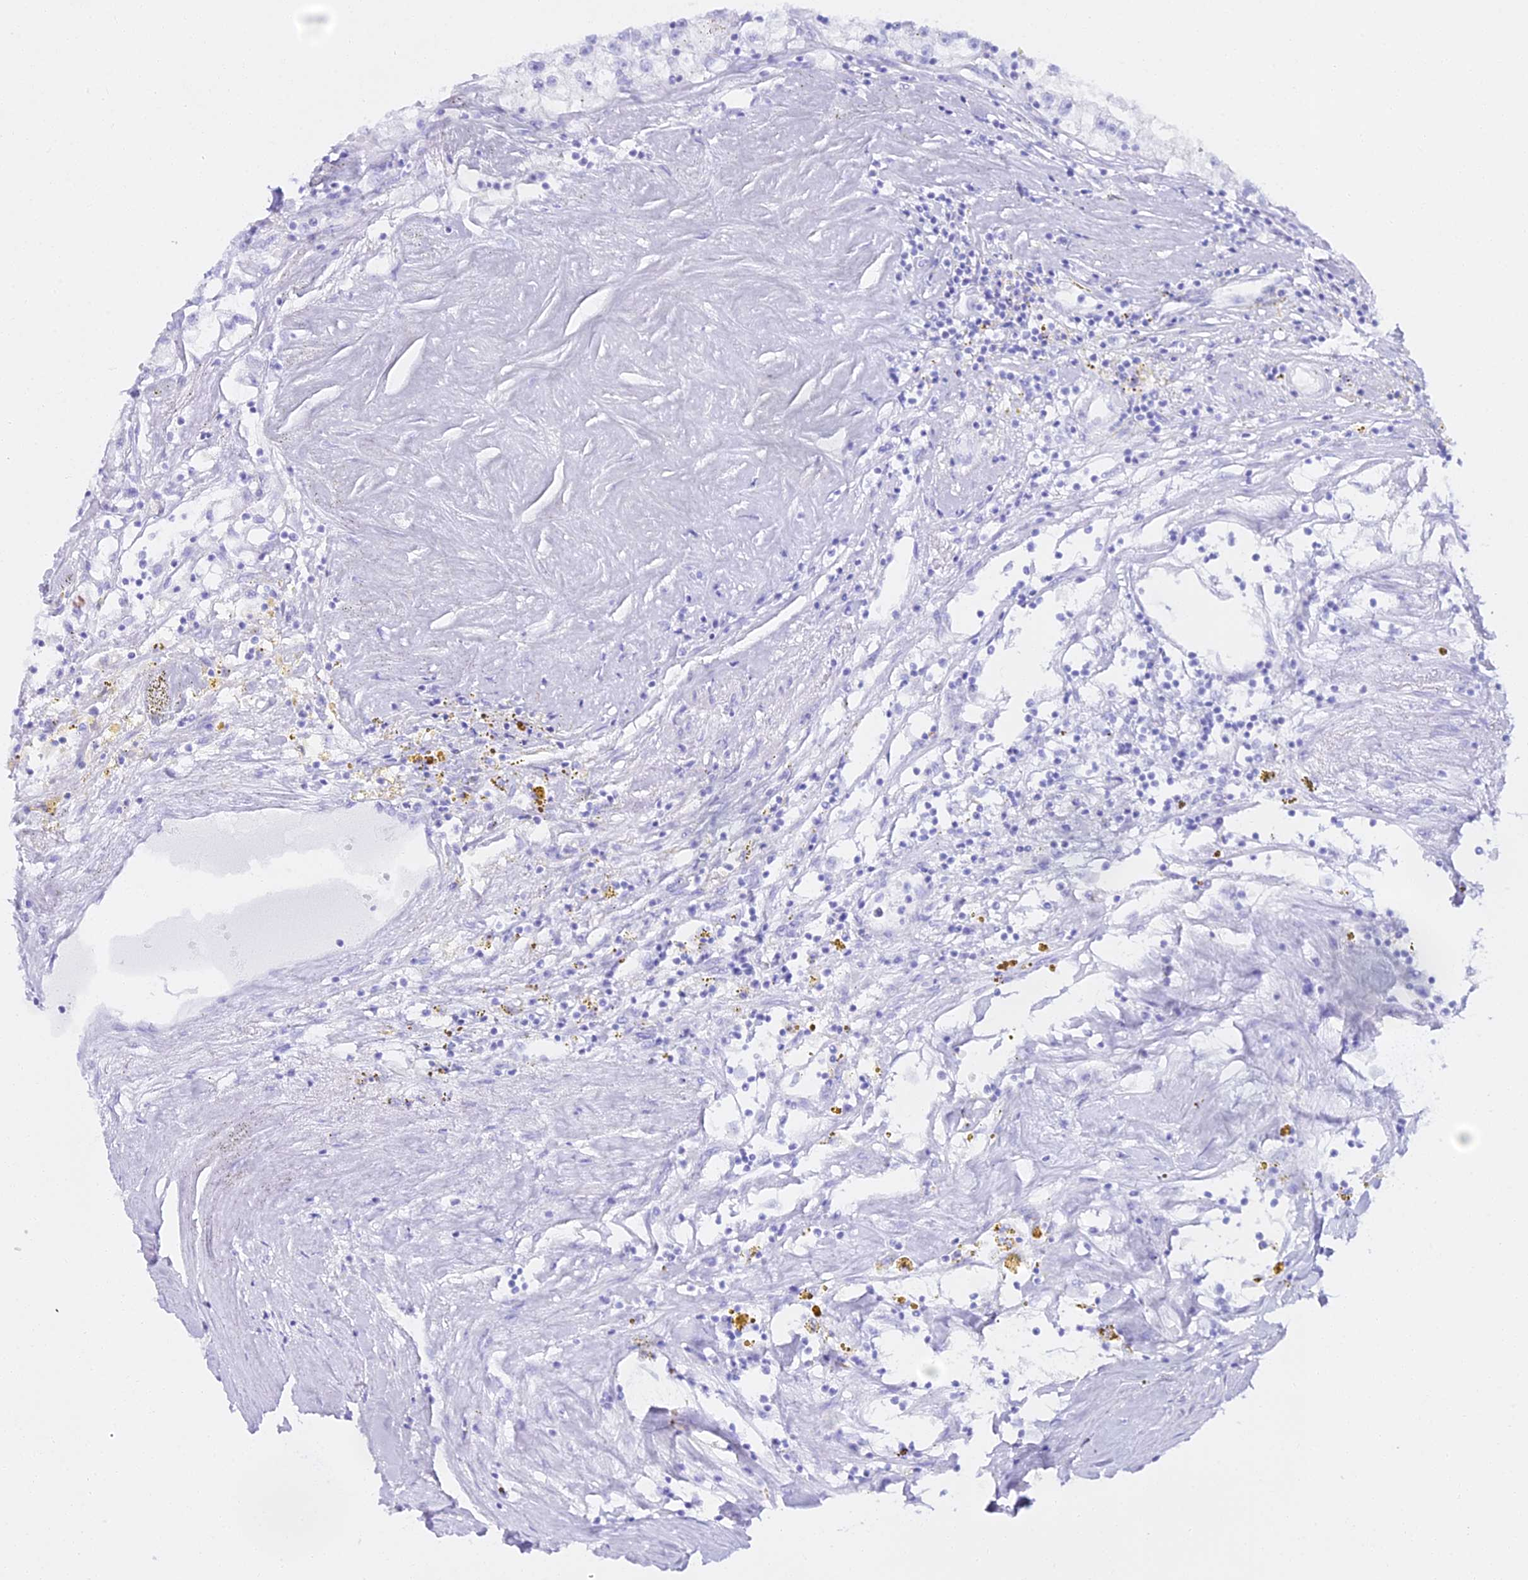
{"staining": {"intensity": "negative", "quantity": "none", "location": "none"}, "tissue": "renal cancer", "cell_type": "Tumor cells", "image_type": "cancer", "snomed": [{"axis": "morphology", "description": "Adenocarcinoma, NOS"}, {"axis": "topography", "description": "Kidney"}], "caption": "An immunohistochemistry (IHC) micrograph of renal cancer is shown. There is no staining in tumor cells of renal cancer. The staining is performed using DAB (3,3'-diaminobenzidine) brown chromogen with nuclei counter-stained in using hematoxylin.", "gene": "ALPG", "patient": {"sex": "male", "age": 56}}